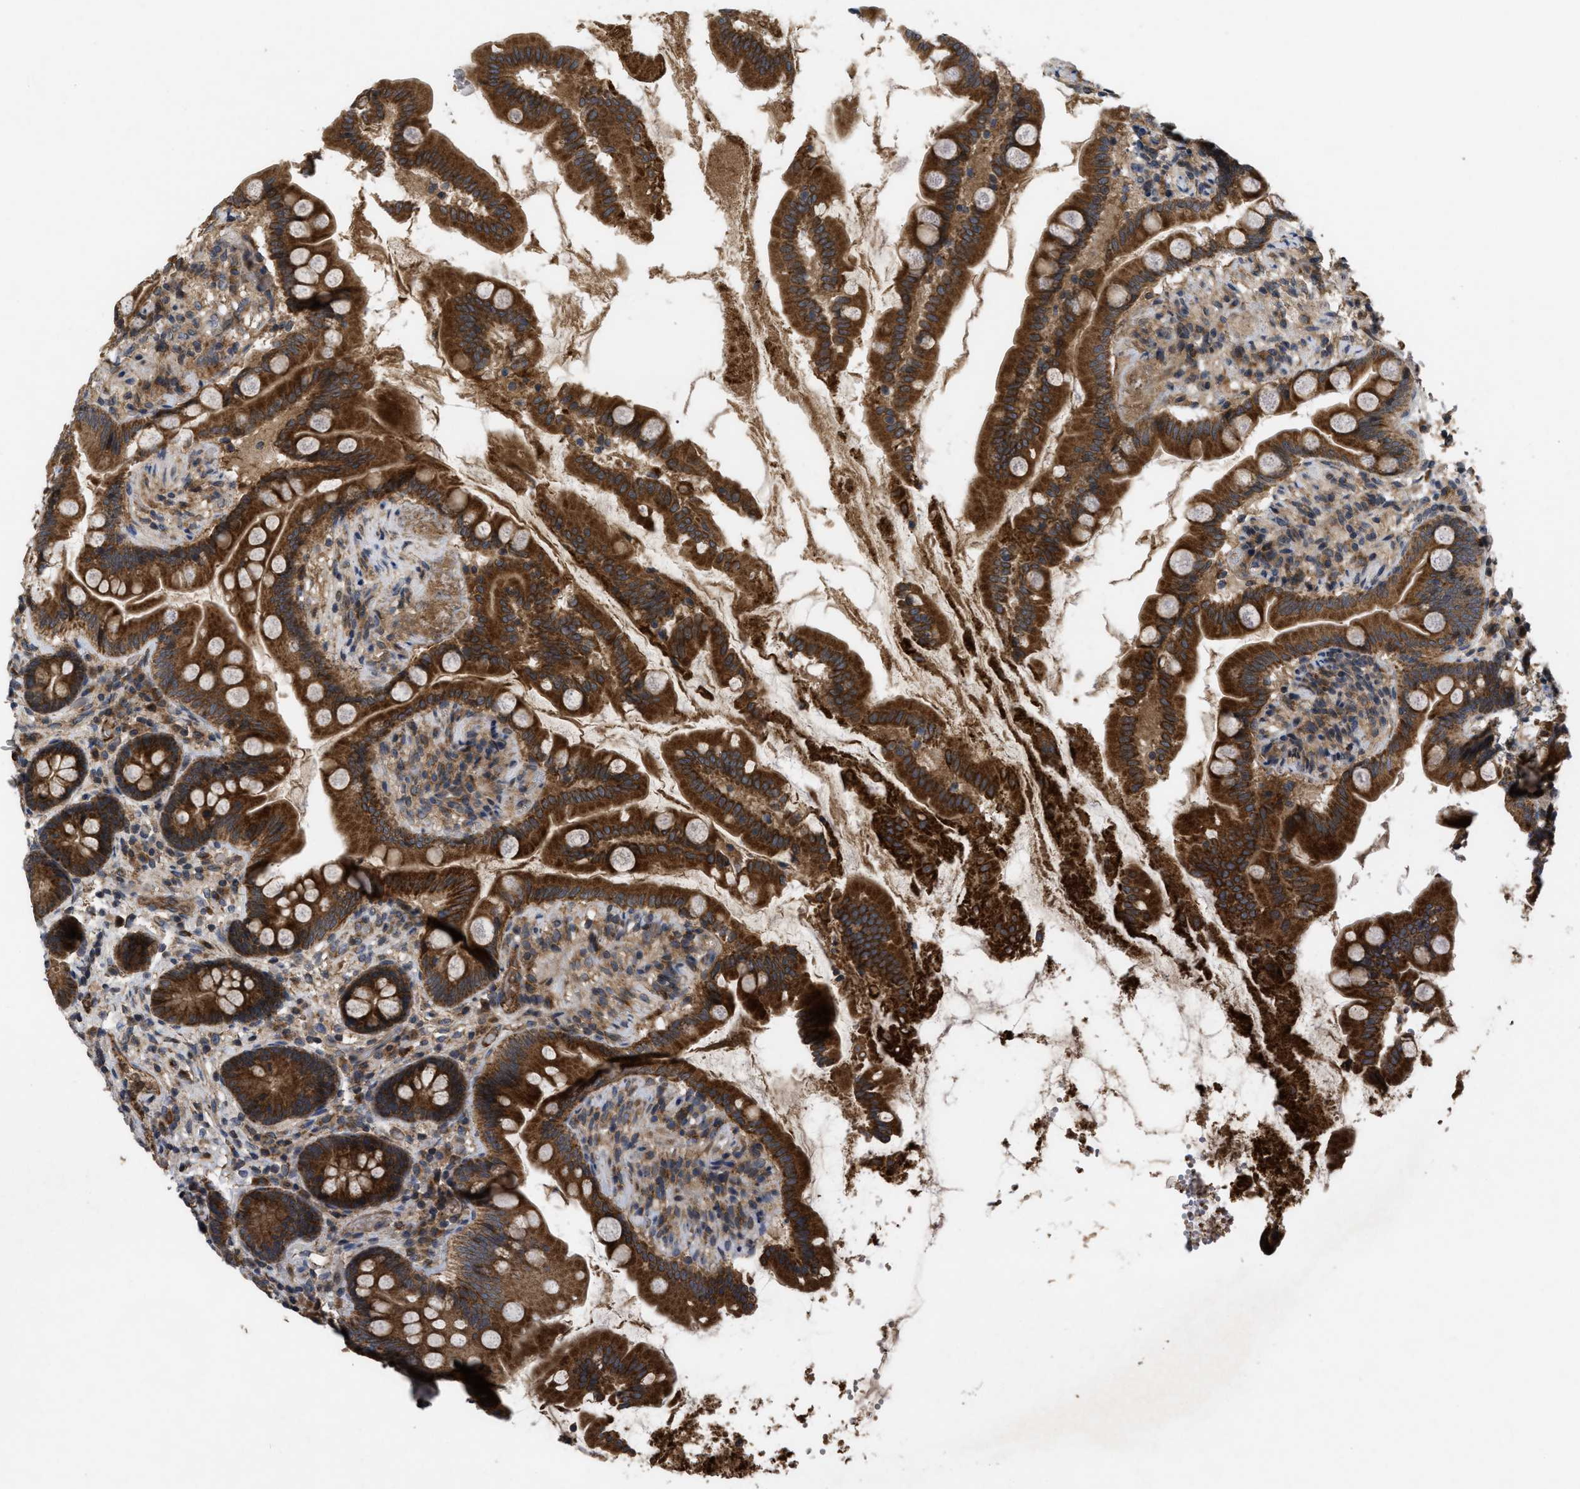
{"staining": {"intensity": "strong", "quantity": ">75%", "location": "cytoplasmic/membranous"}, "tissue": "small intestine", "cell_type": "Glandular cells", "image_type": "normal", "snomed": [{"axis": "morphology", "description": "Normal tissue, NOS"}, {"axis": "topography", "description": "Small intestine"}], "caption": "Immunohistochemistry (IHC) image of unremarkable small intestine: human small intestine stained using immunohistochemistry (IHC) displays high levels of strong protein expression localized specifically in the cytoplasmic/membranous of glandular cells, appearing as a cytoplasmic/membranous brown color.", "gene": "RAB2A", "patient": {"sex": "female", "age": 56}}